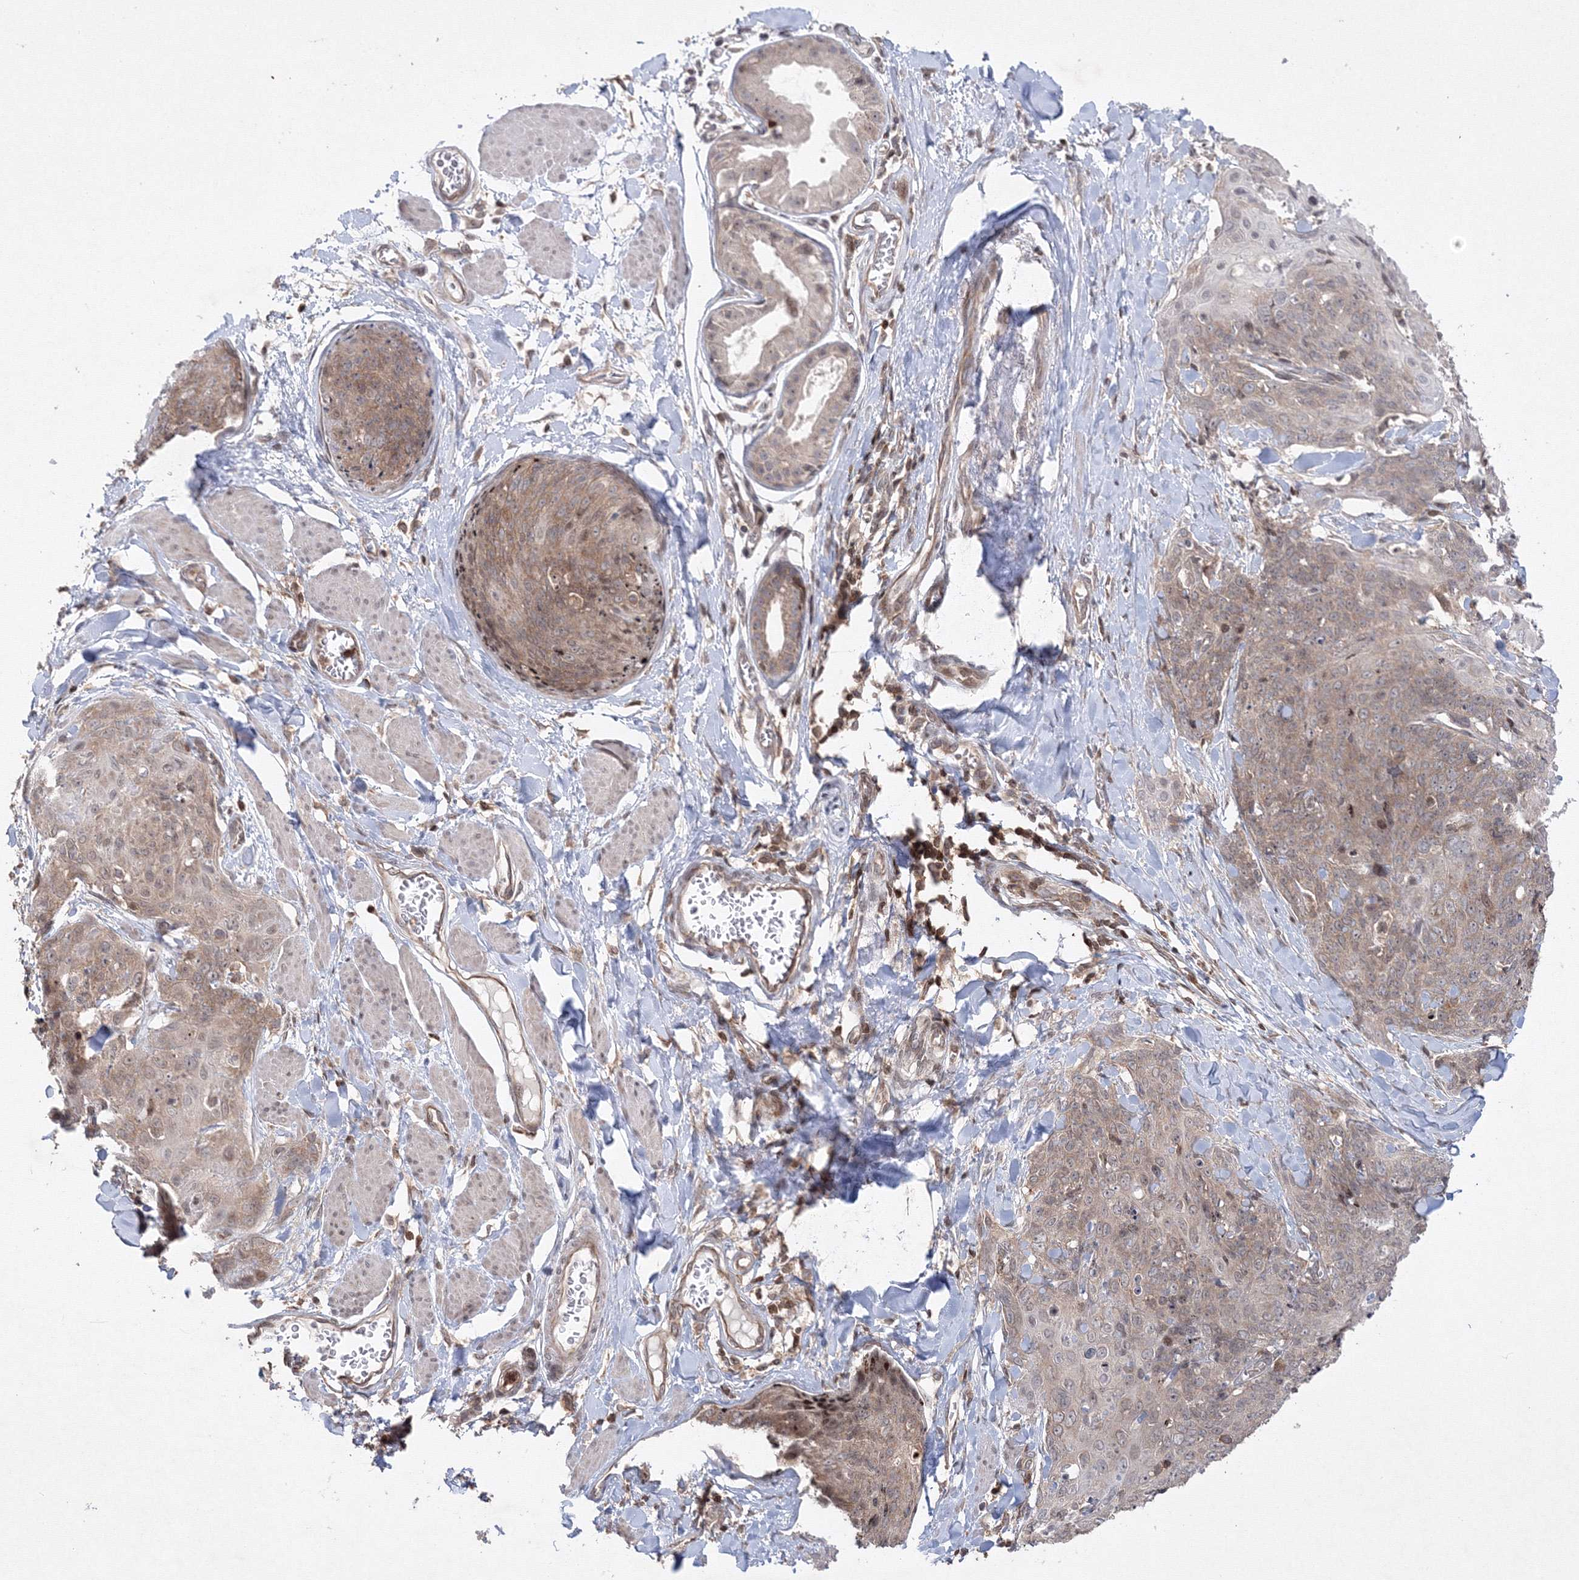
{"staining": {"intensity": "moderate", "quantity": ">75%", "location": "cytoplasmic/membranous,nuclear"}, "tissue": "skin cancer", "cell_type": "Tumor cells", "image_type": "cancer", "snomed": [{"axis": "morphology", "description": "Squamous cell carcinoma, NOS"}, {"axis": "topography", "description": "Skin"}, {"axis": "topography", "description": "Vulva"}], "caption": "The micrograph exhibits a brown stain indicating the presence of a protein in the cytoplasmic/membranous and nuclear of tumor cells in skin cancer.", "gene": "MKRN2", "patient": {"sex": "female", "age": 85}}